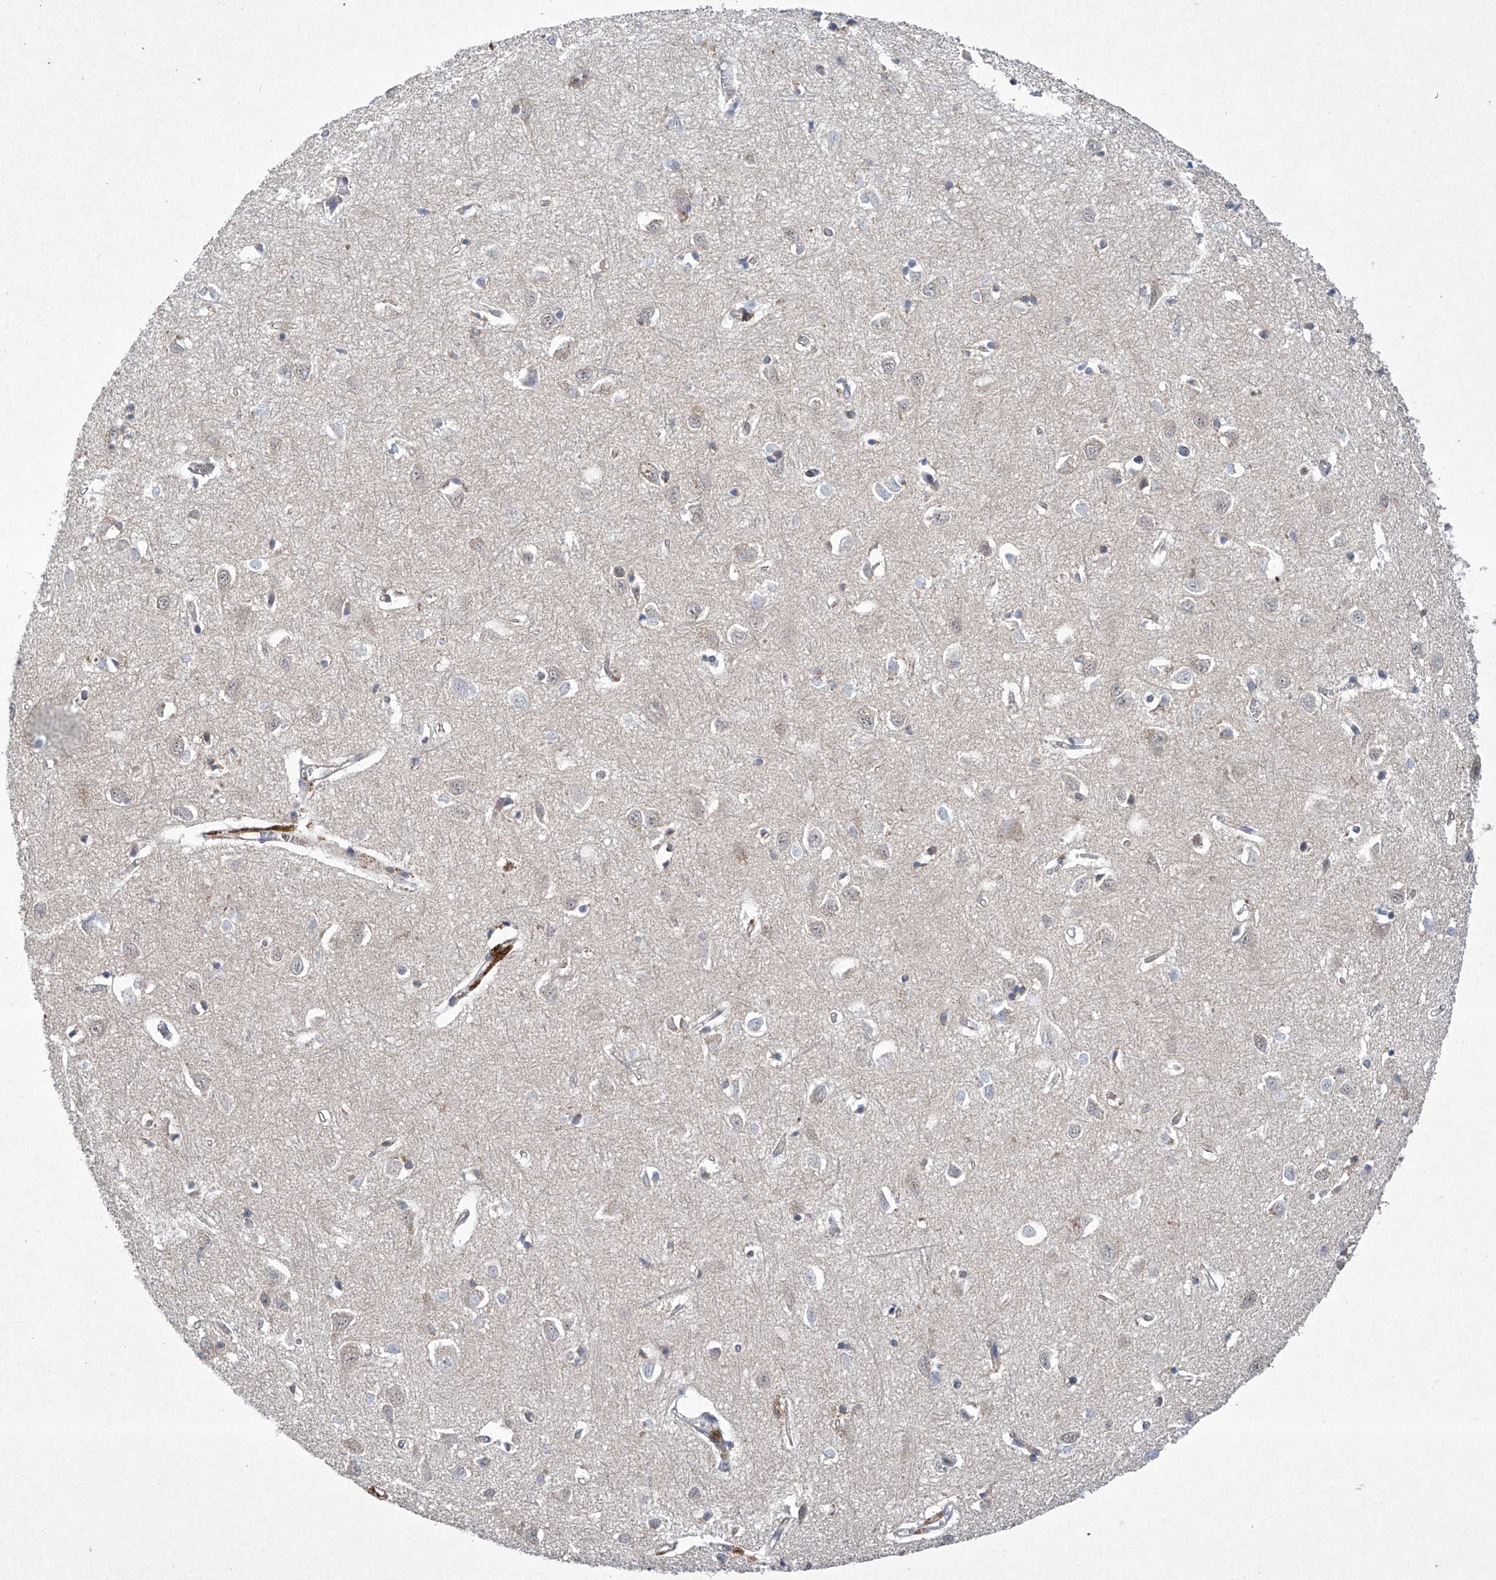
{"staining": {"intensity": "negative", "quantity": "none", "location": "none"}, "tissue": "cerebral cortex", "cell_type": "Endothelial cells", "image_type": "normal", "snomed": [{"axis": "morphology", "description": "Normal tissue, NOS"}, {"axis": "topography", "description": "Cerebral cortex"}], "caption": "This is a photomicrograph of immunohistochemistry (IHC) staining of normal cerebral cortex, which shows no expression in endothelial cells.", "gene": "CISH", "patient": {"sex": "female", "age": 64}}